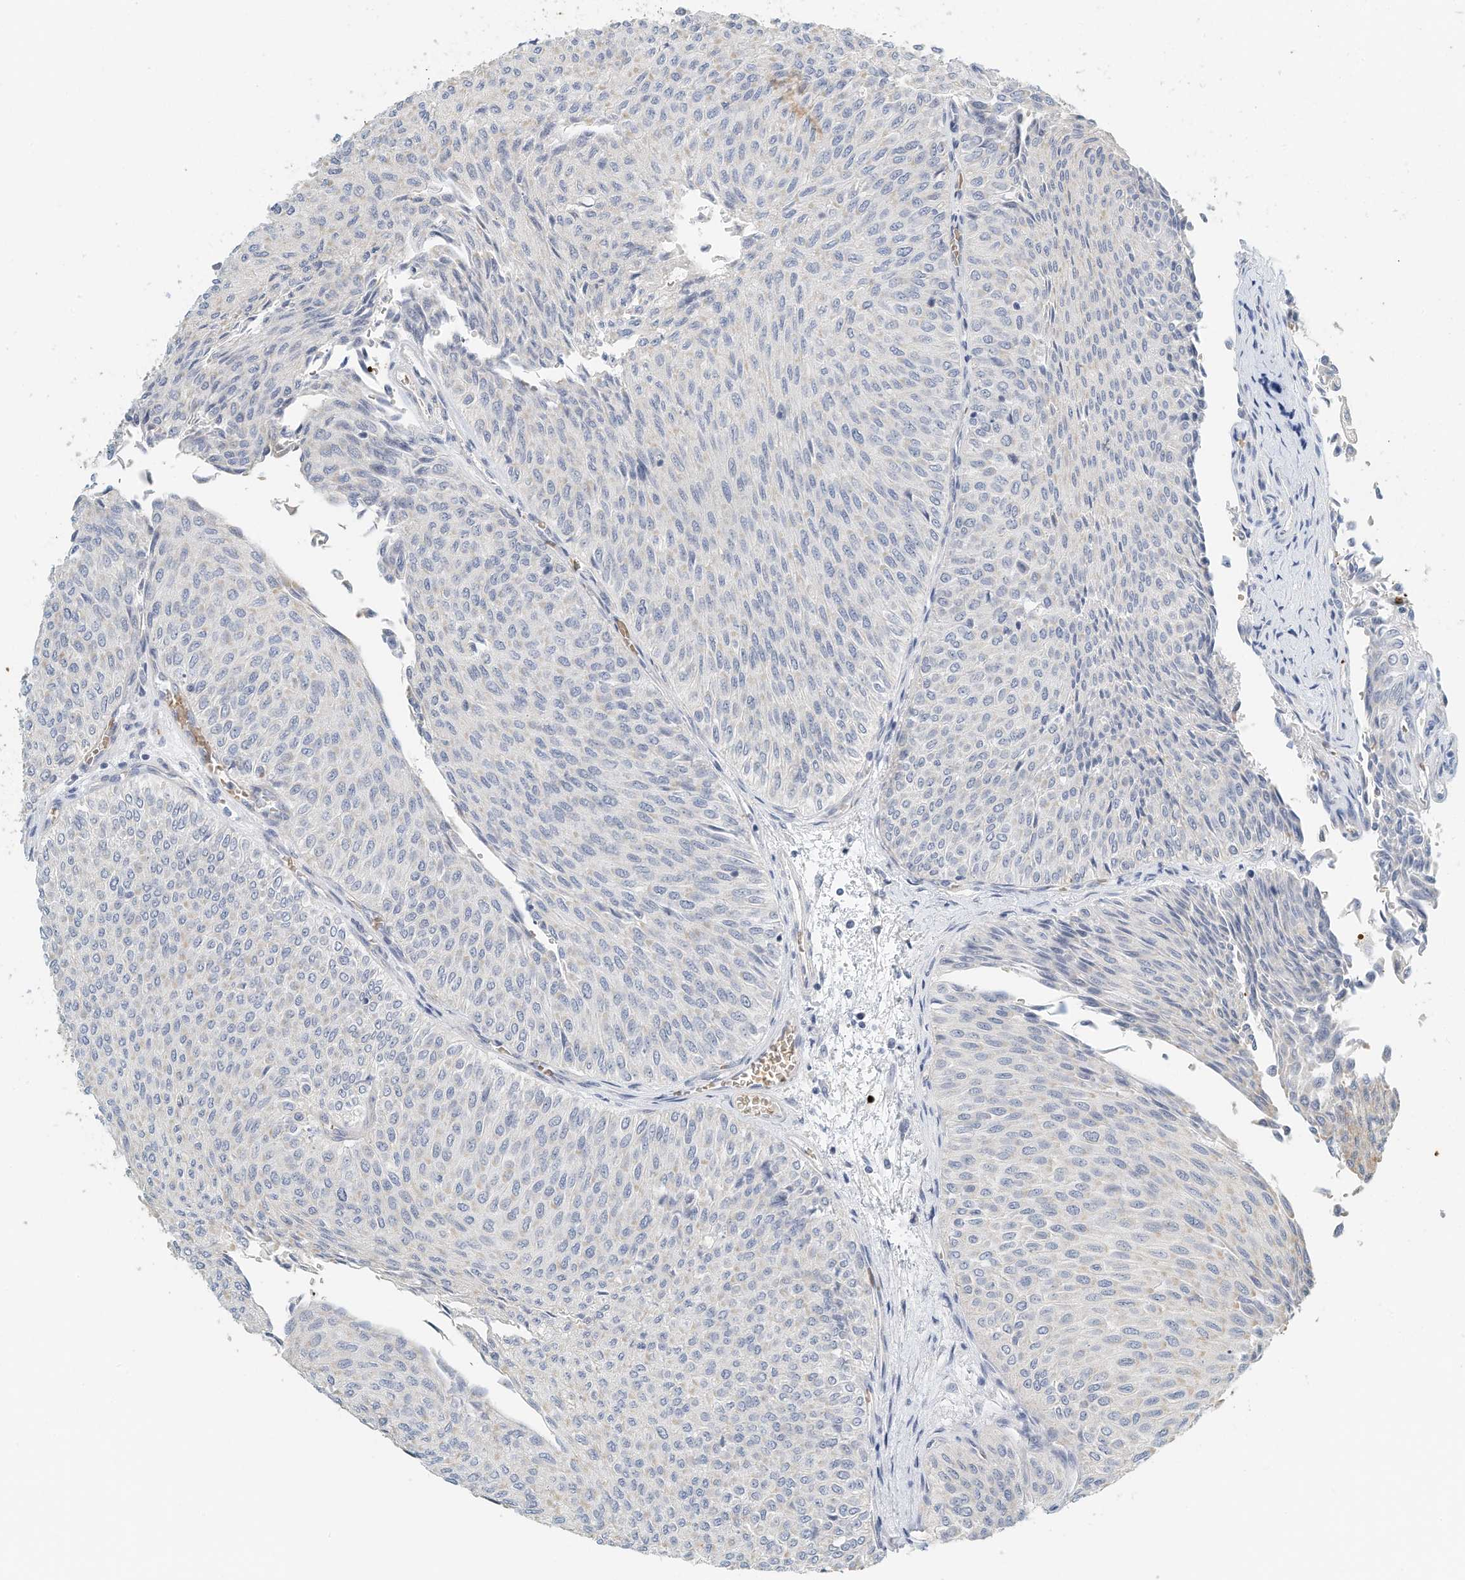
{"staining": {"intensity": "negative", "quantity": "none", "location": "none"}, "tissue": "urothelial cancer", "cell_type": "Tumor cells", "image_type": "cancer", "snomed": [{"axis": "morphology", "description": "Urothelial carcinoma, Low grade"}, {"axis": "topography", "description": "Urinary bladder"}], "caption": "Tumor cells show no significant protein staining in urothelial carcinoma (low-grade).", "gene": "RCAN3", "patient": {"sex": "male", "age": 78}}